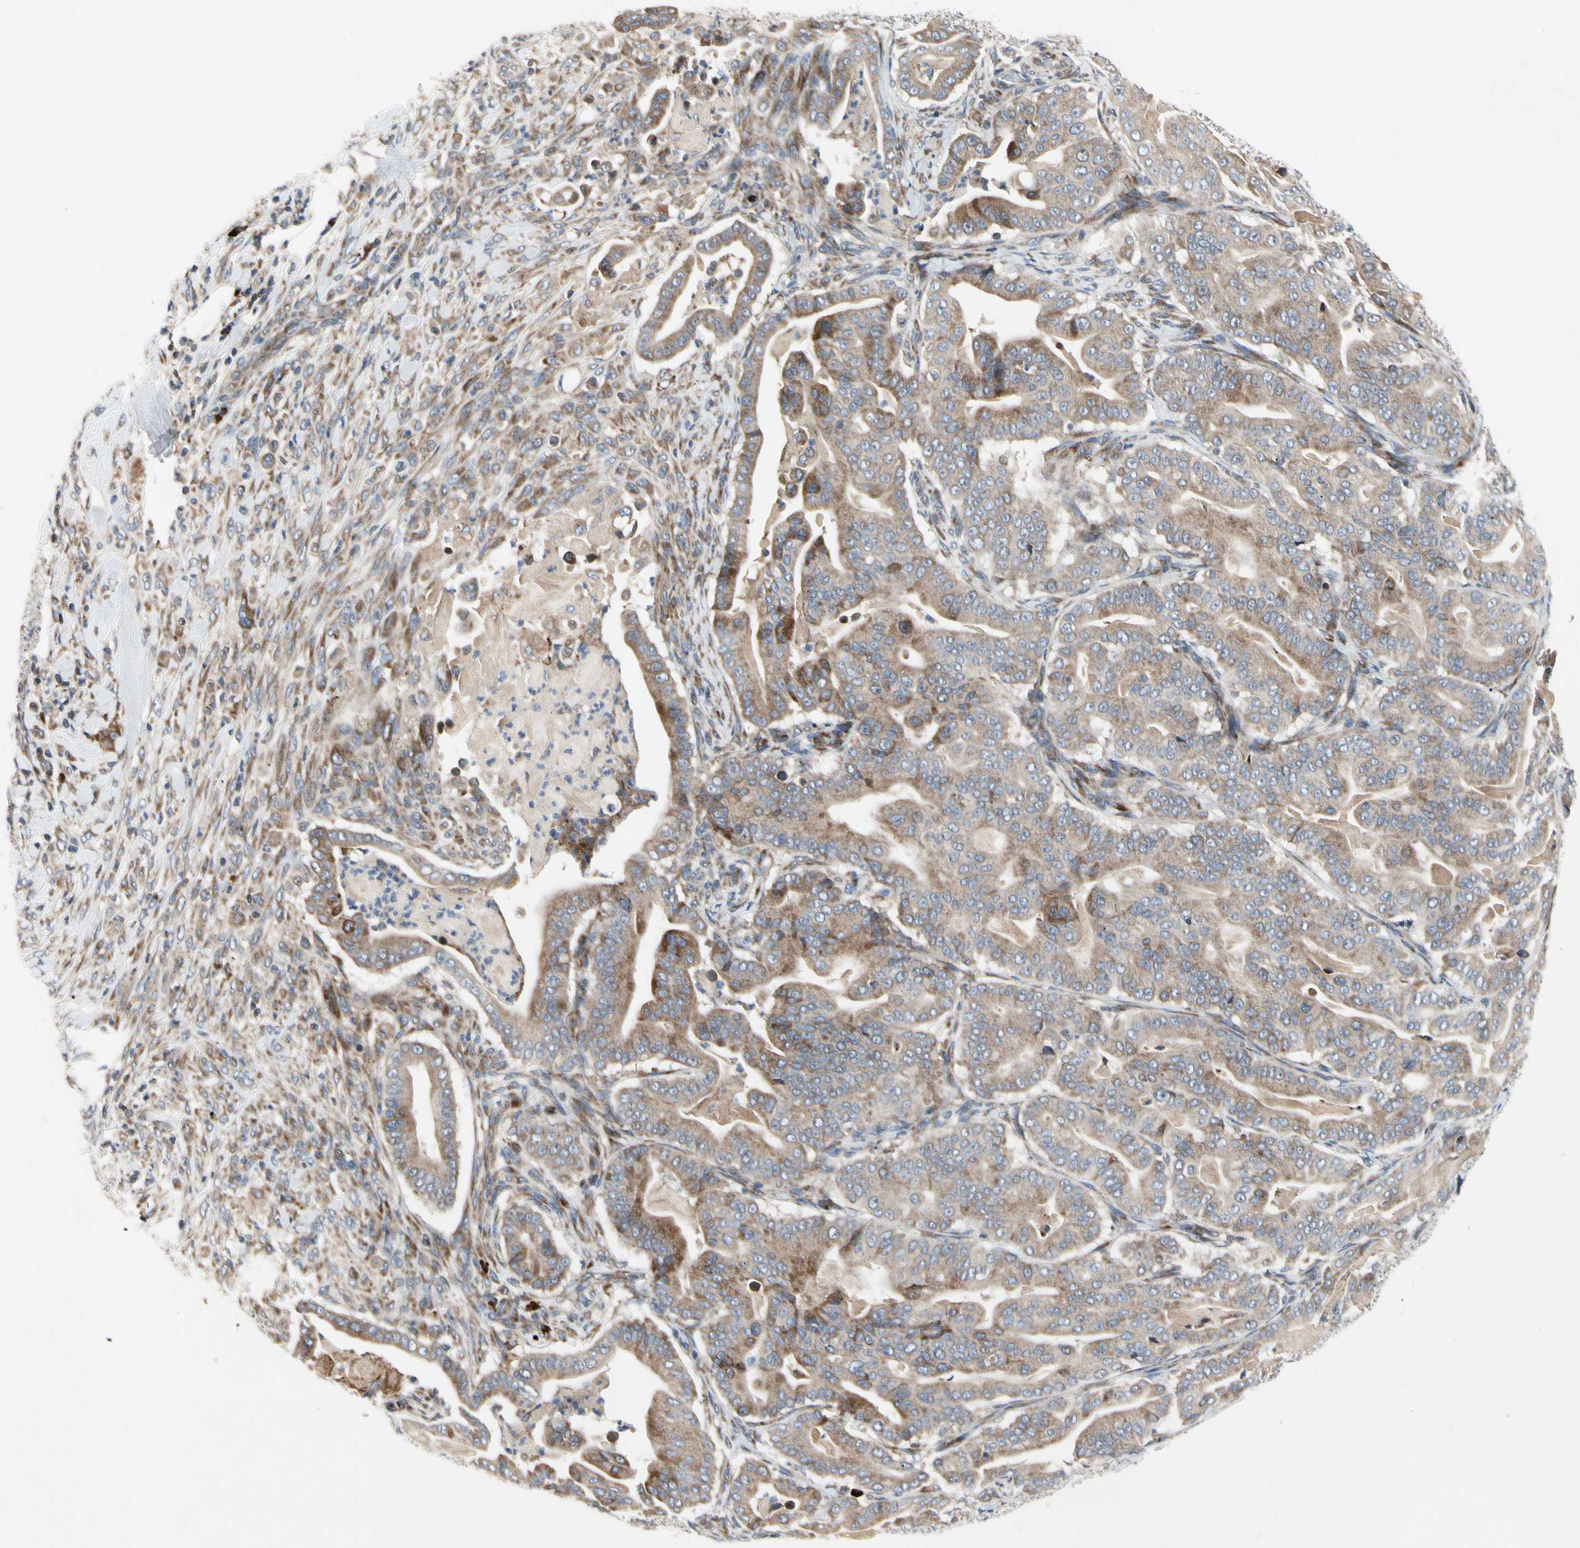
{"staining": {"intensity": "moderate", "quantity": "25%-75%", "location": "cytoplasmic/membranous"}, "tissue": "pancreatic cancer", "cell_type": "Tumor cells", "image_type": "cancer", "snomed": [{"axis": "morphology", "description": "Adenocarcinoma, NOS"}, {"axis": "topography", "description": "Pancreas"}], "caption": "Brown immunohistochemical staining in human pancreatic cancer reveals moderate cytoplasmic/membranous positivity in about 25%-75% of tumor cells.", "gene": "MMEL1", "patient": {"sex": "male", "age": 63}}